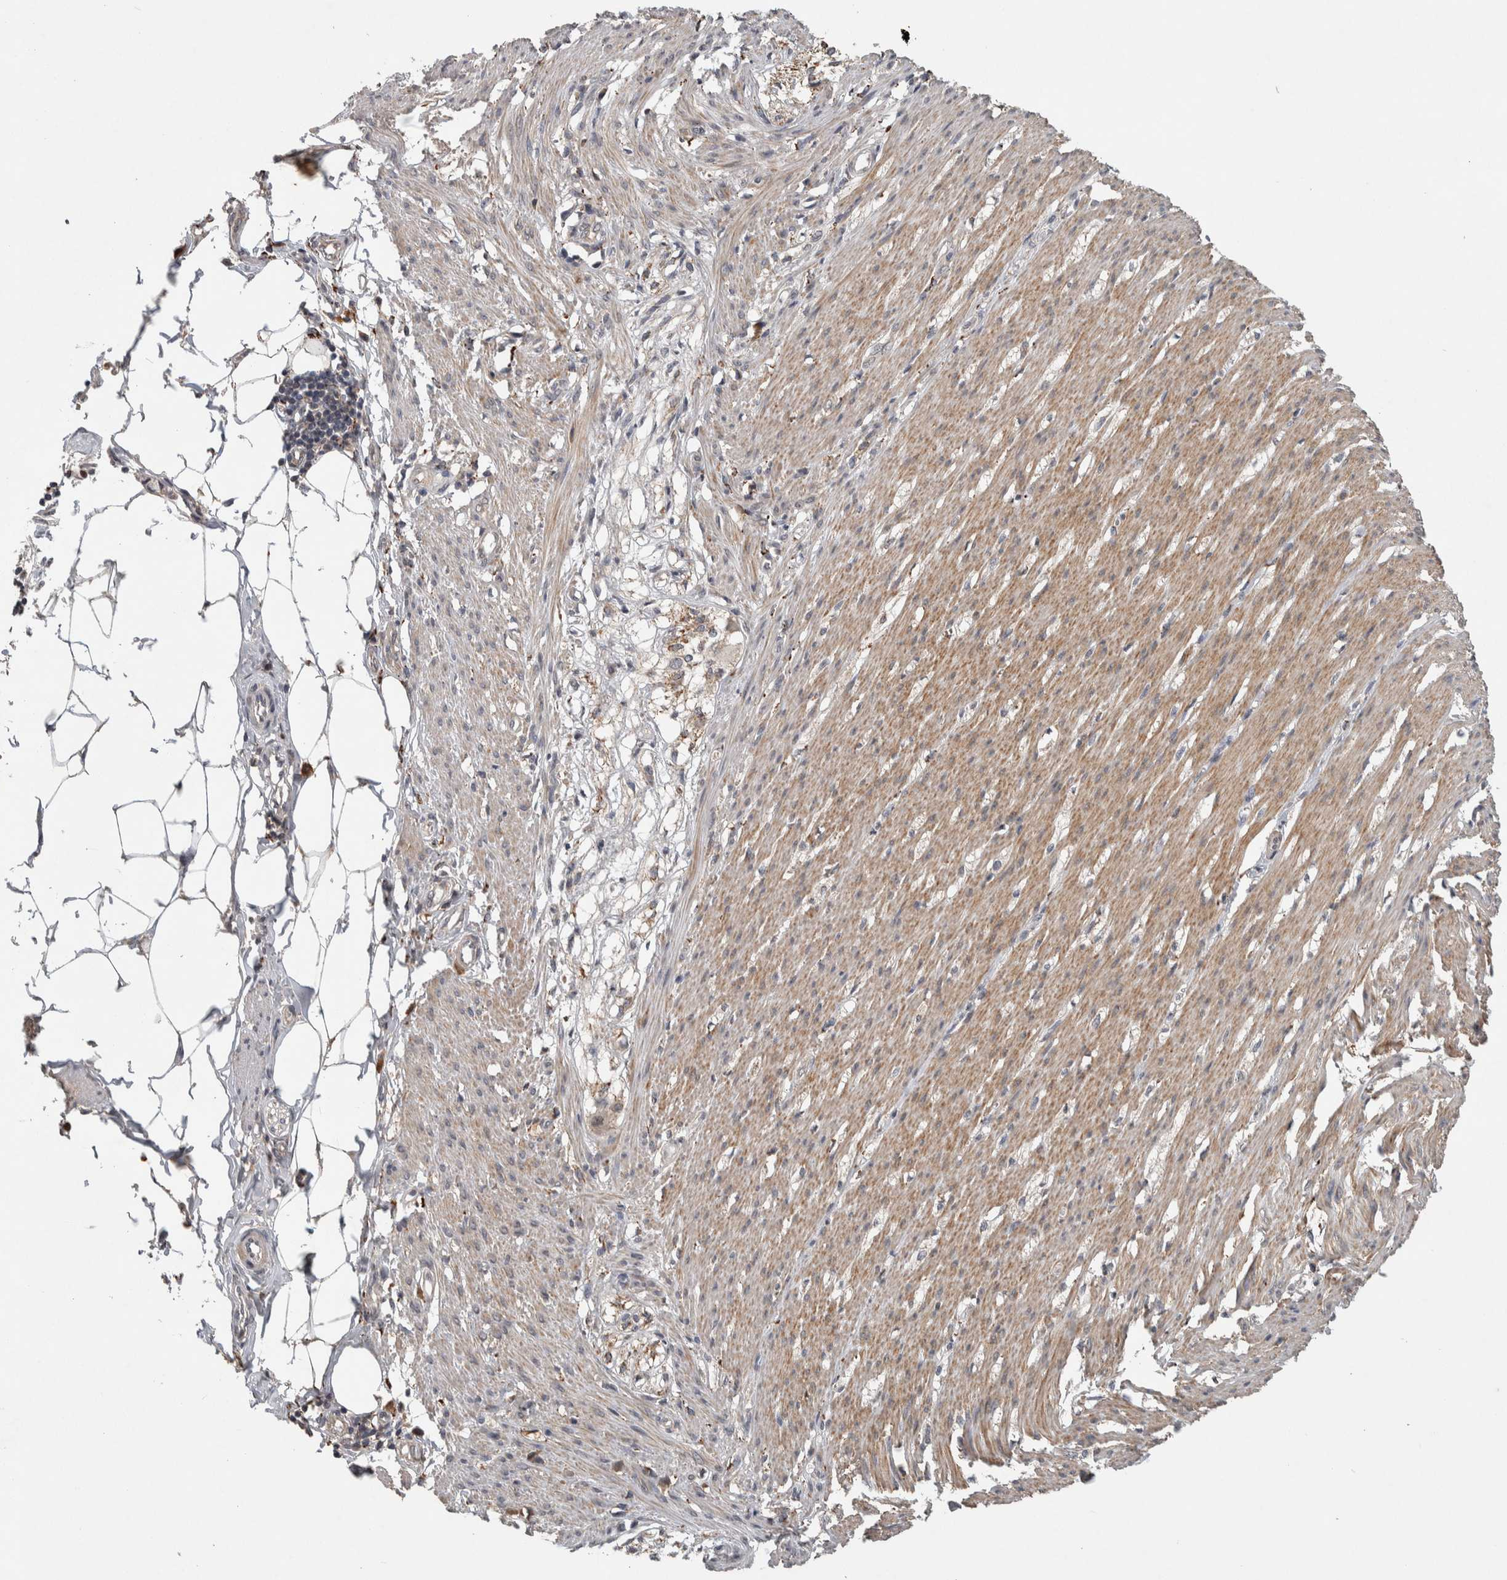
{"staining": {"intensity": "moderate", "quantity": "25%-75%", "location": "cytoplasmic/membranous"}, "tissue": "smooth muscle", "cell_type": "Smooth muscle cells", "image_type": "normal", "snomed": [{"axis": "morphology", "description": "Normal tissue, NOS"}, {"axis": "morphology", "description": "Adenocarcinoma, NOS"}, {"axis": "topography", "description": "Smooth muscle"}, {"axis": "topography", "description": "Colon"}], "caption": "Moderate cytoplasmic/membranous staining for a protein is seen in approximately 25%-75% of smooth muscle cells of benign smooth muscle using immunohistochemistry (IHC).", "gene": "CHRM3", "patient": {"sex": "male", "age": 14}}